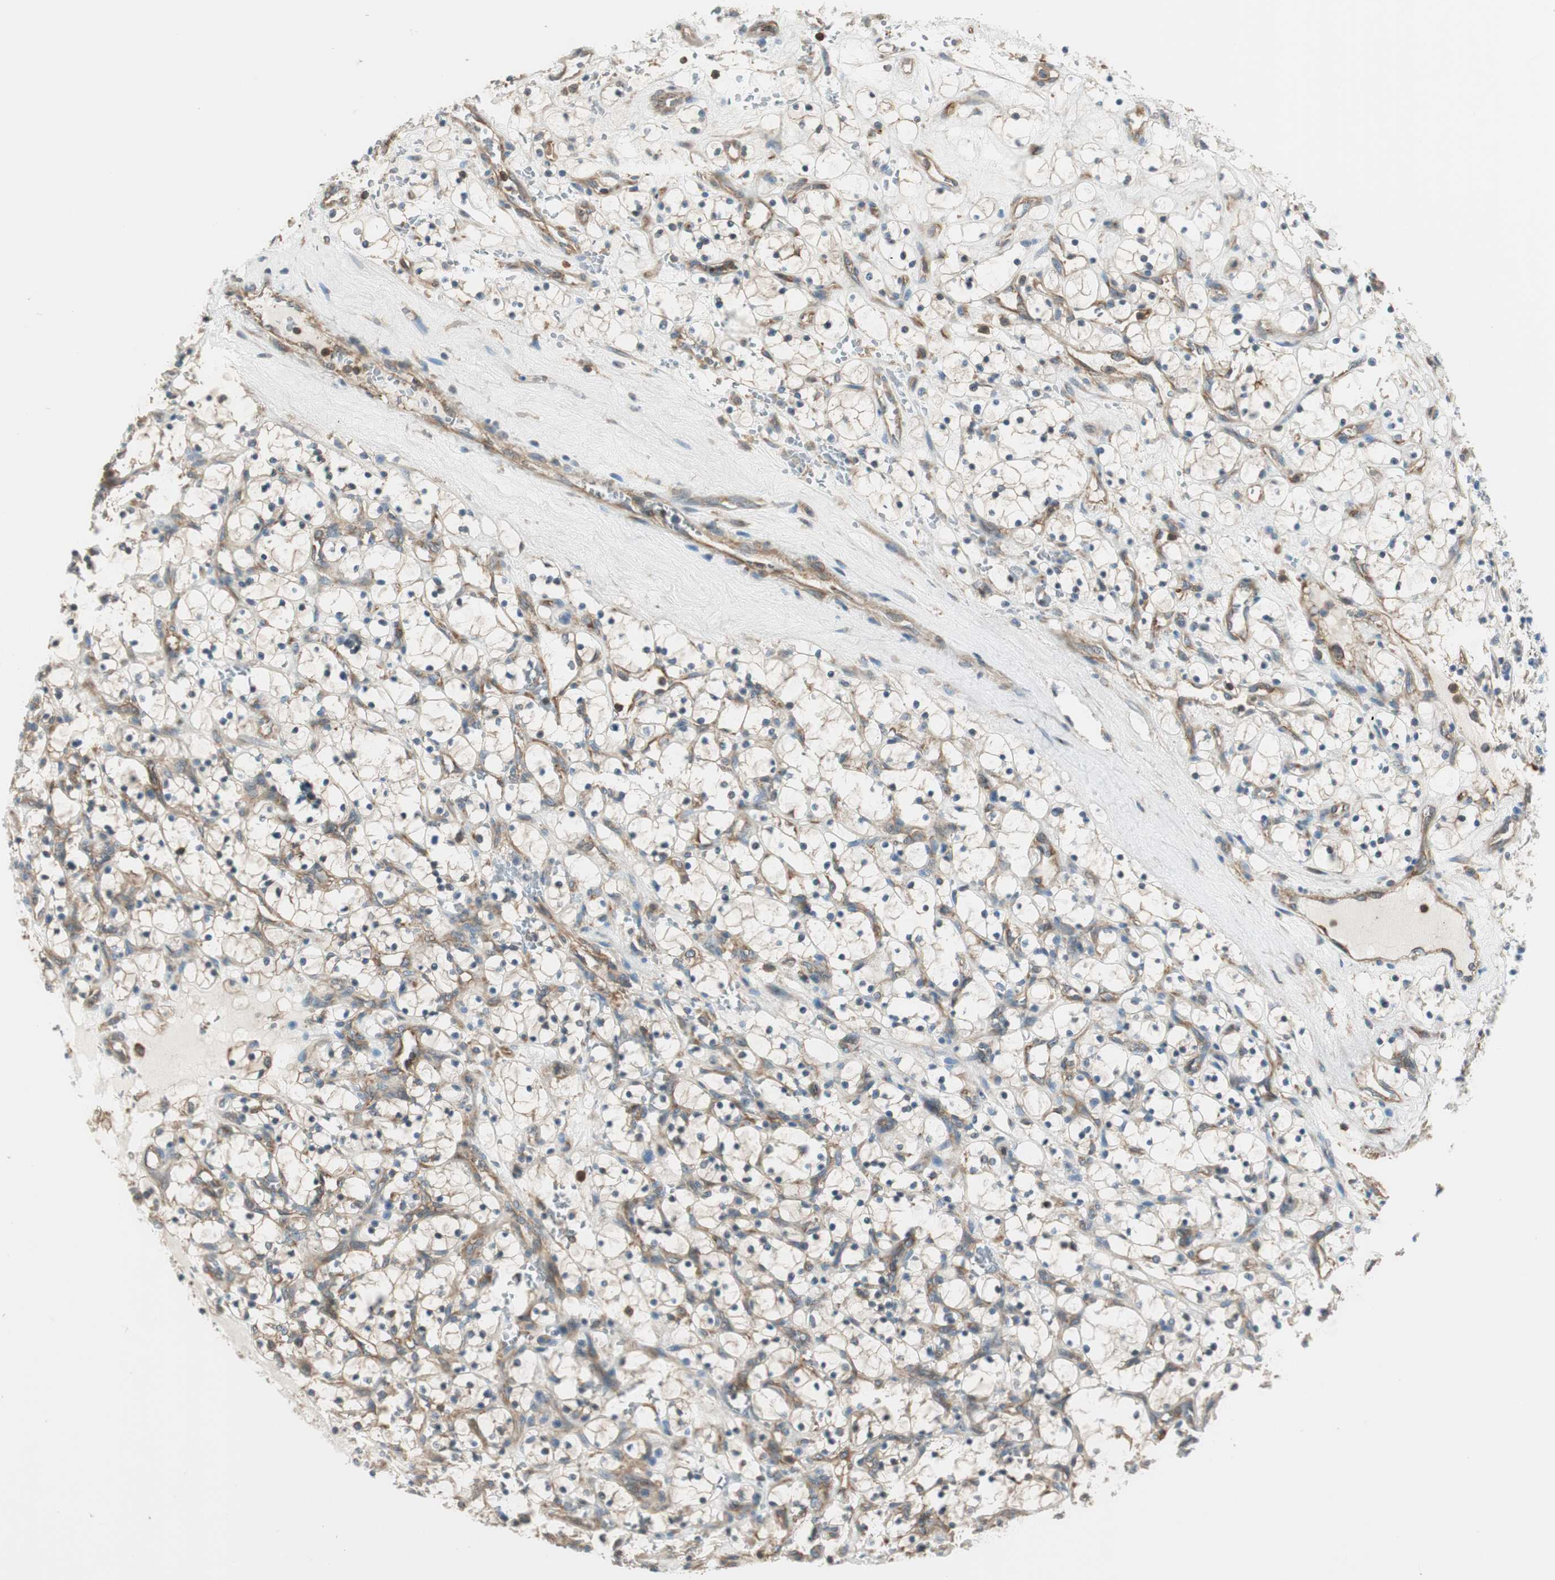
{"staining": {"intensity": "weak", "quantity": "<25%", "location": "cytoplasmic/membranous"}, "tissue": "renal cancer", "cell_type": "Tumor cells", "image_type": "cancer", "snomed": [{"axis": "morphology", "description": "Adenocarcinoma, NOS"}, {"axis": "topography", "description": "Kidney"}], "caption": "Tumor cells are negative for brown protein staining in renal adenocarcinoma. (DAB immunohistochemistry with hematoxylin counter stain).", "gene": "PI4K2B", "patient": {"sex": "female", "age": 69}}